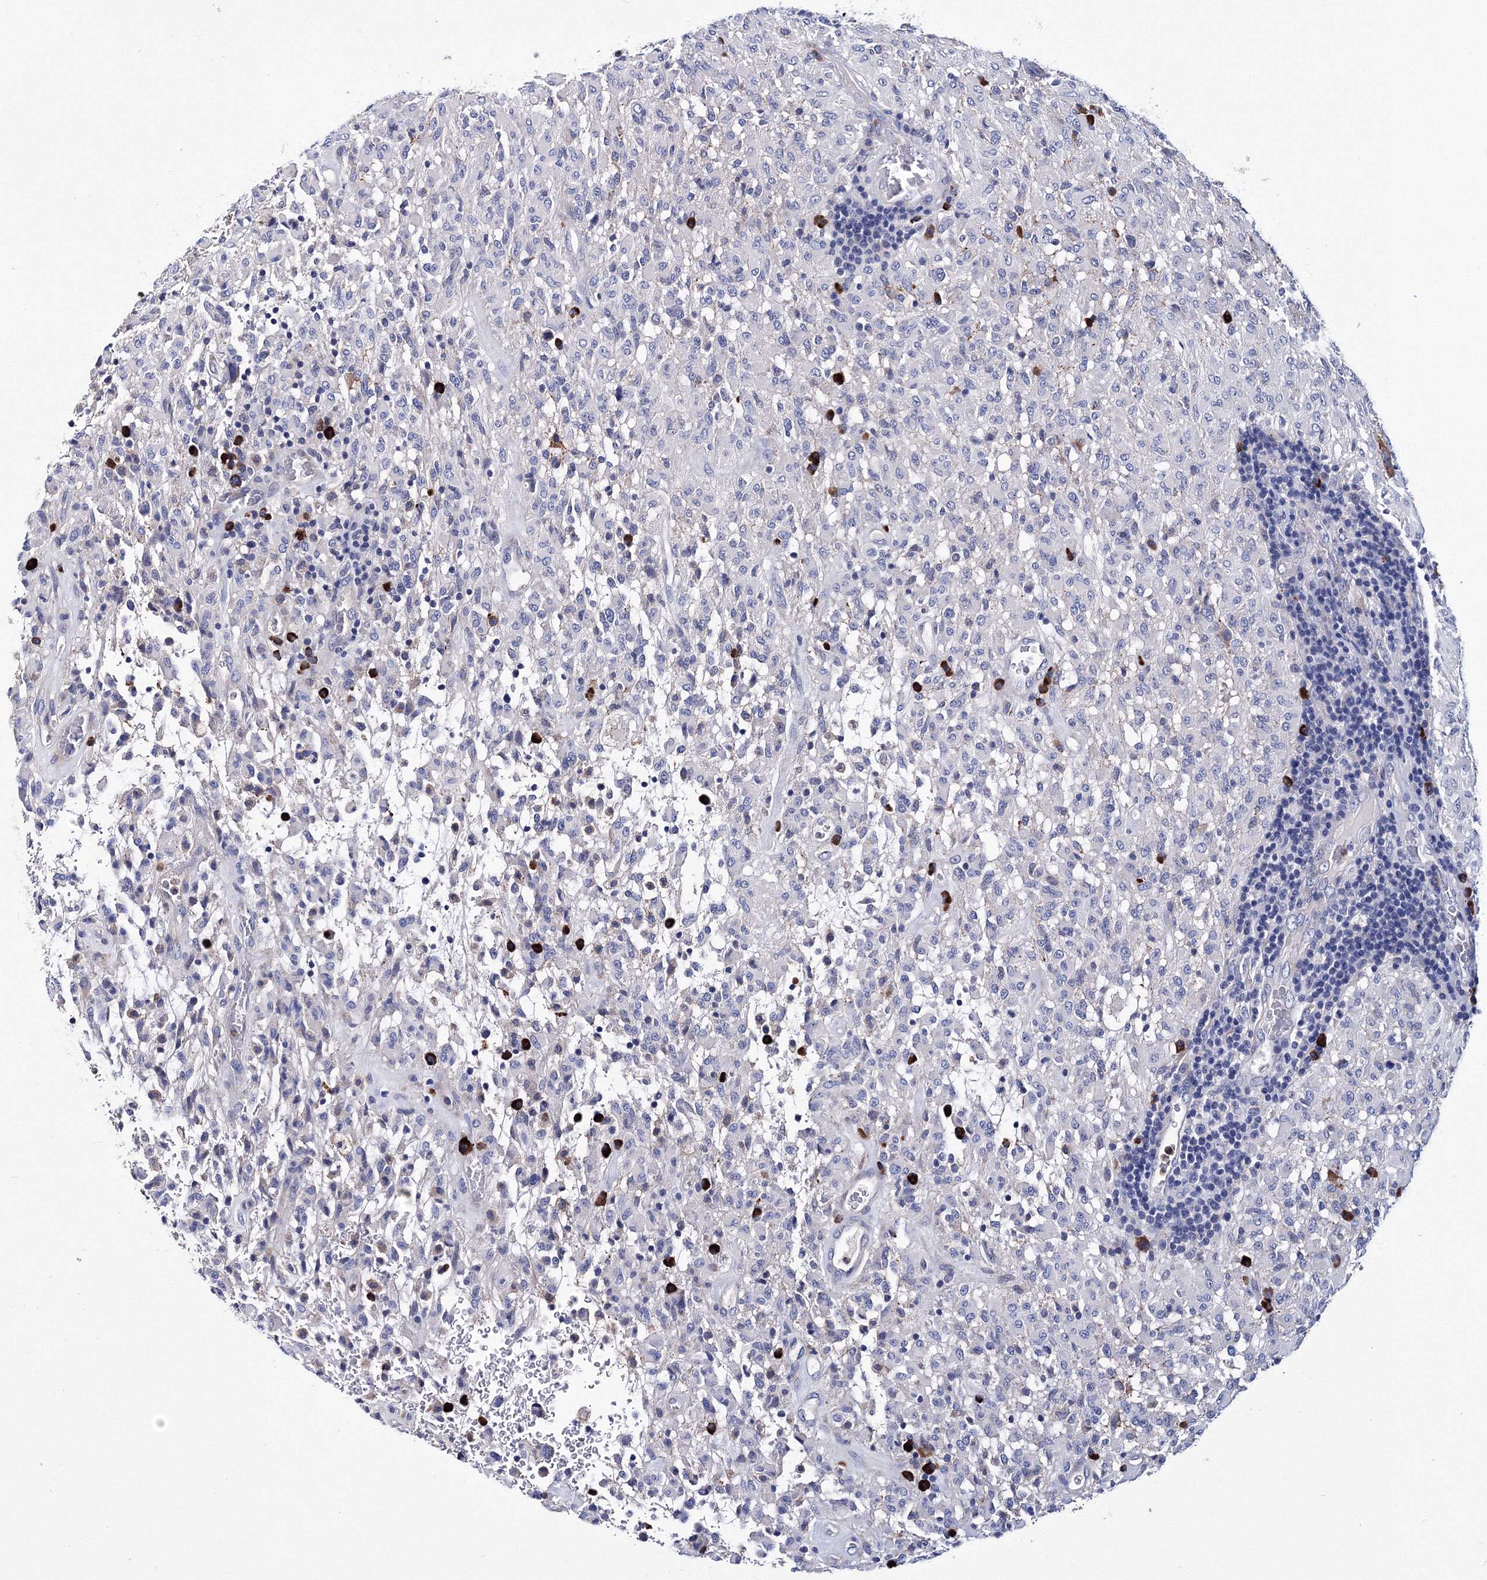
{"staining": {"intensity": "negative", "quantity": "none", "location": "none"}, "tissue": "glioma", "cell_type": "Tumor cells", "image_type": "cancer", "snomed": [{"axis": "morphology", "description": "Glioma, malignant, High grade"}, {"axis": "topography", "description": "Brain"}], "caption": "A high-resolution micrograph shows IHC staining of malignant glioma (high-grade), which exhibits no significant expression in tumor cells.", "gene": "TRPM2", "patient": {"sex": "female", "age": 57}}